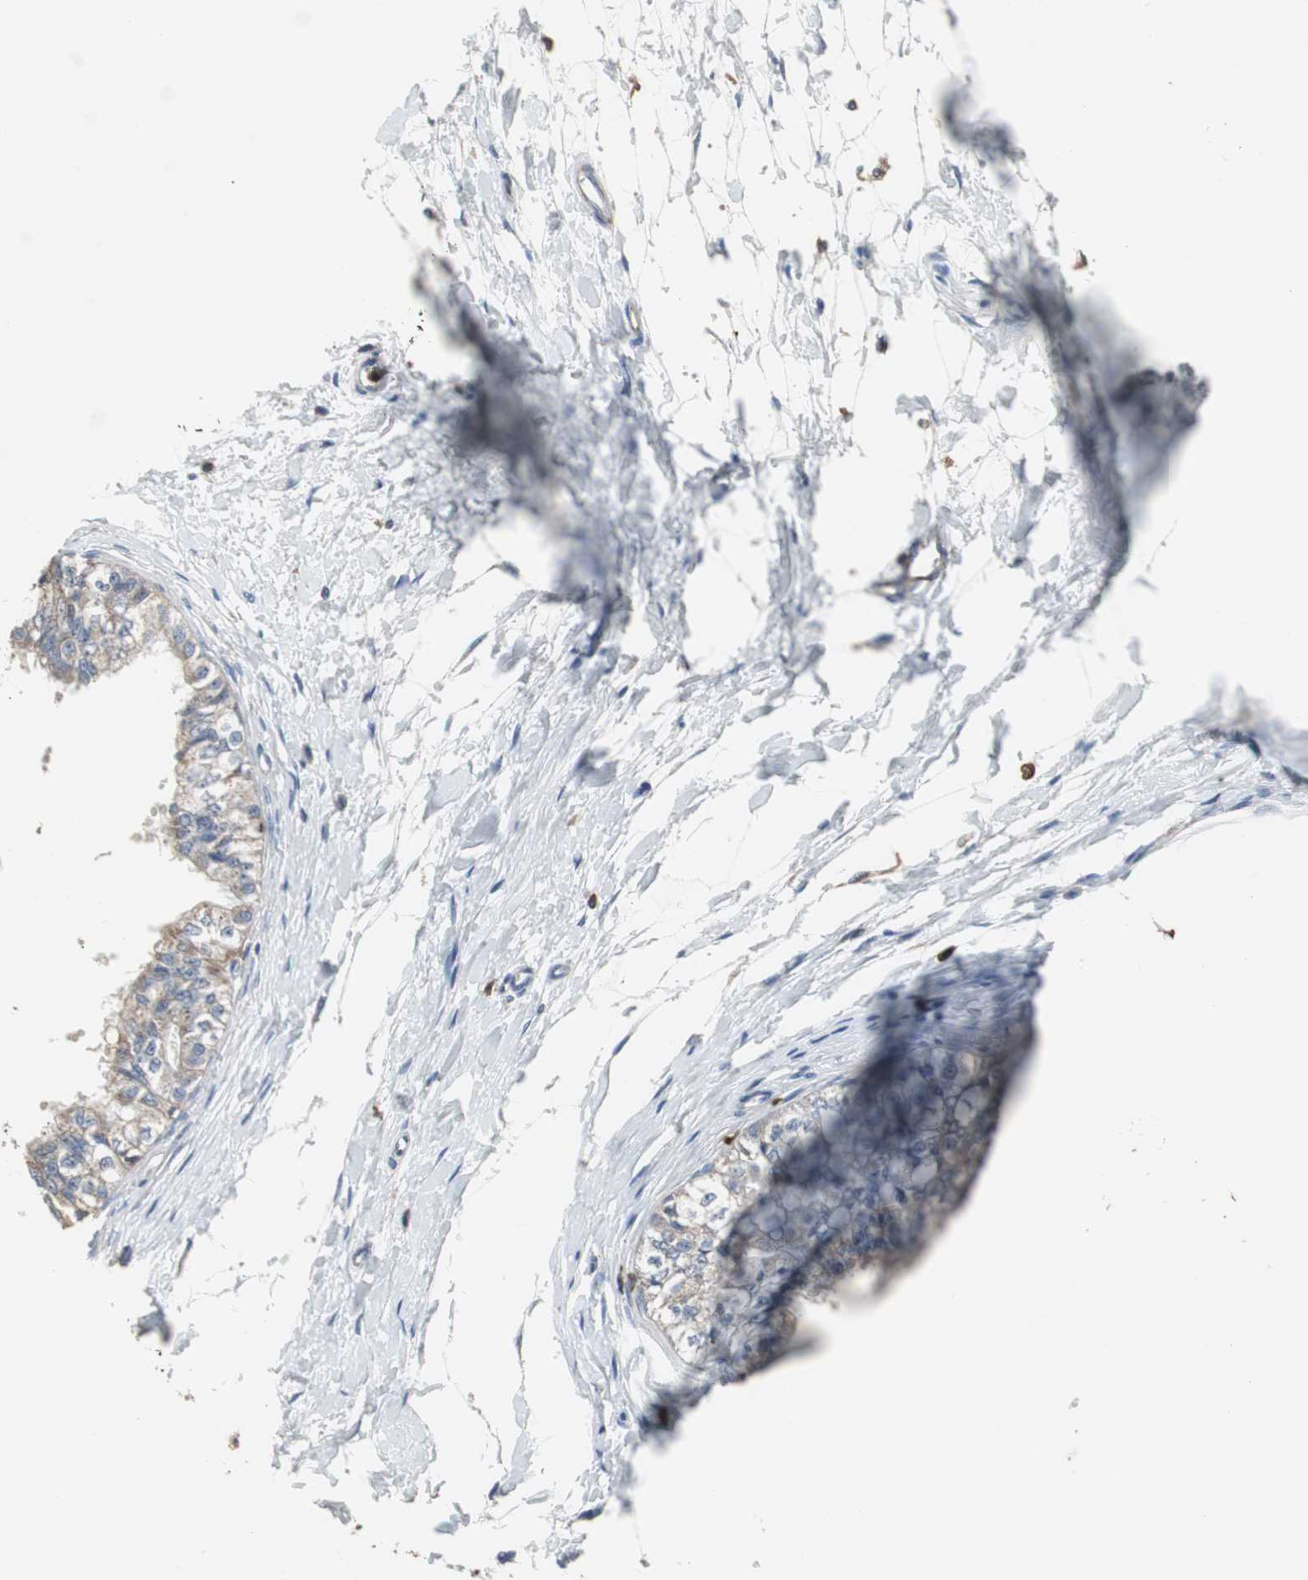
{"staining": {"intensity": "weak", "quantity": ">75%", "location": "cytoplasmic/membranous"}, "tissue": "epididymis", "cell_type": "Glandular cells", "image_type": "normal", "snomed": [{"axis": "morphology", "description": "Normal tissue, NOS"}, {"axis": "morphology", "description": "Adenocarcinoma, metastatic, NOS"}, {"axis": "topography", "description": "Testis"}, {"axis": "topography", "description": "Epididymis"}], "caption": "Protein expression analysis of unremarkable human epididymis reveals weak cytoplasmic/membranous staining in about >75% of glandular cells.", "gene": "NCF2", "patient": {"sex": "male", "age": 26}}